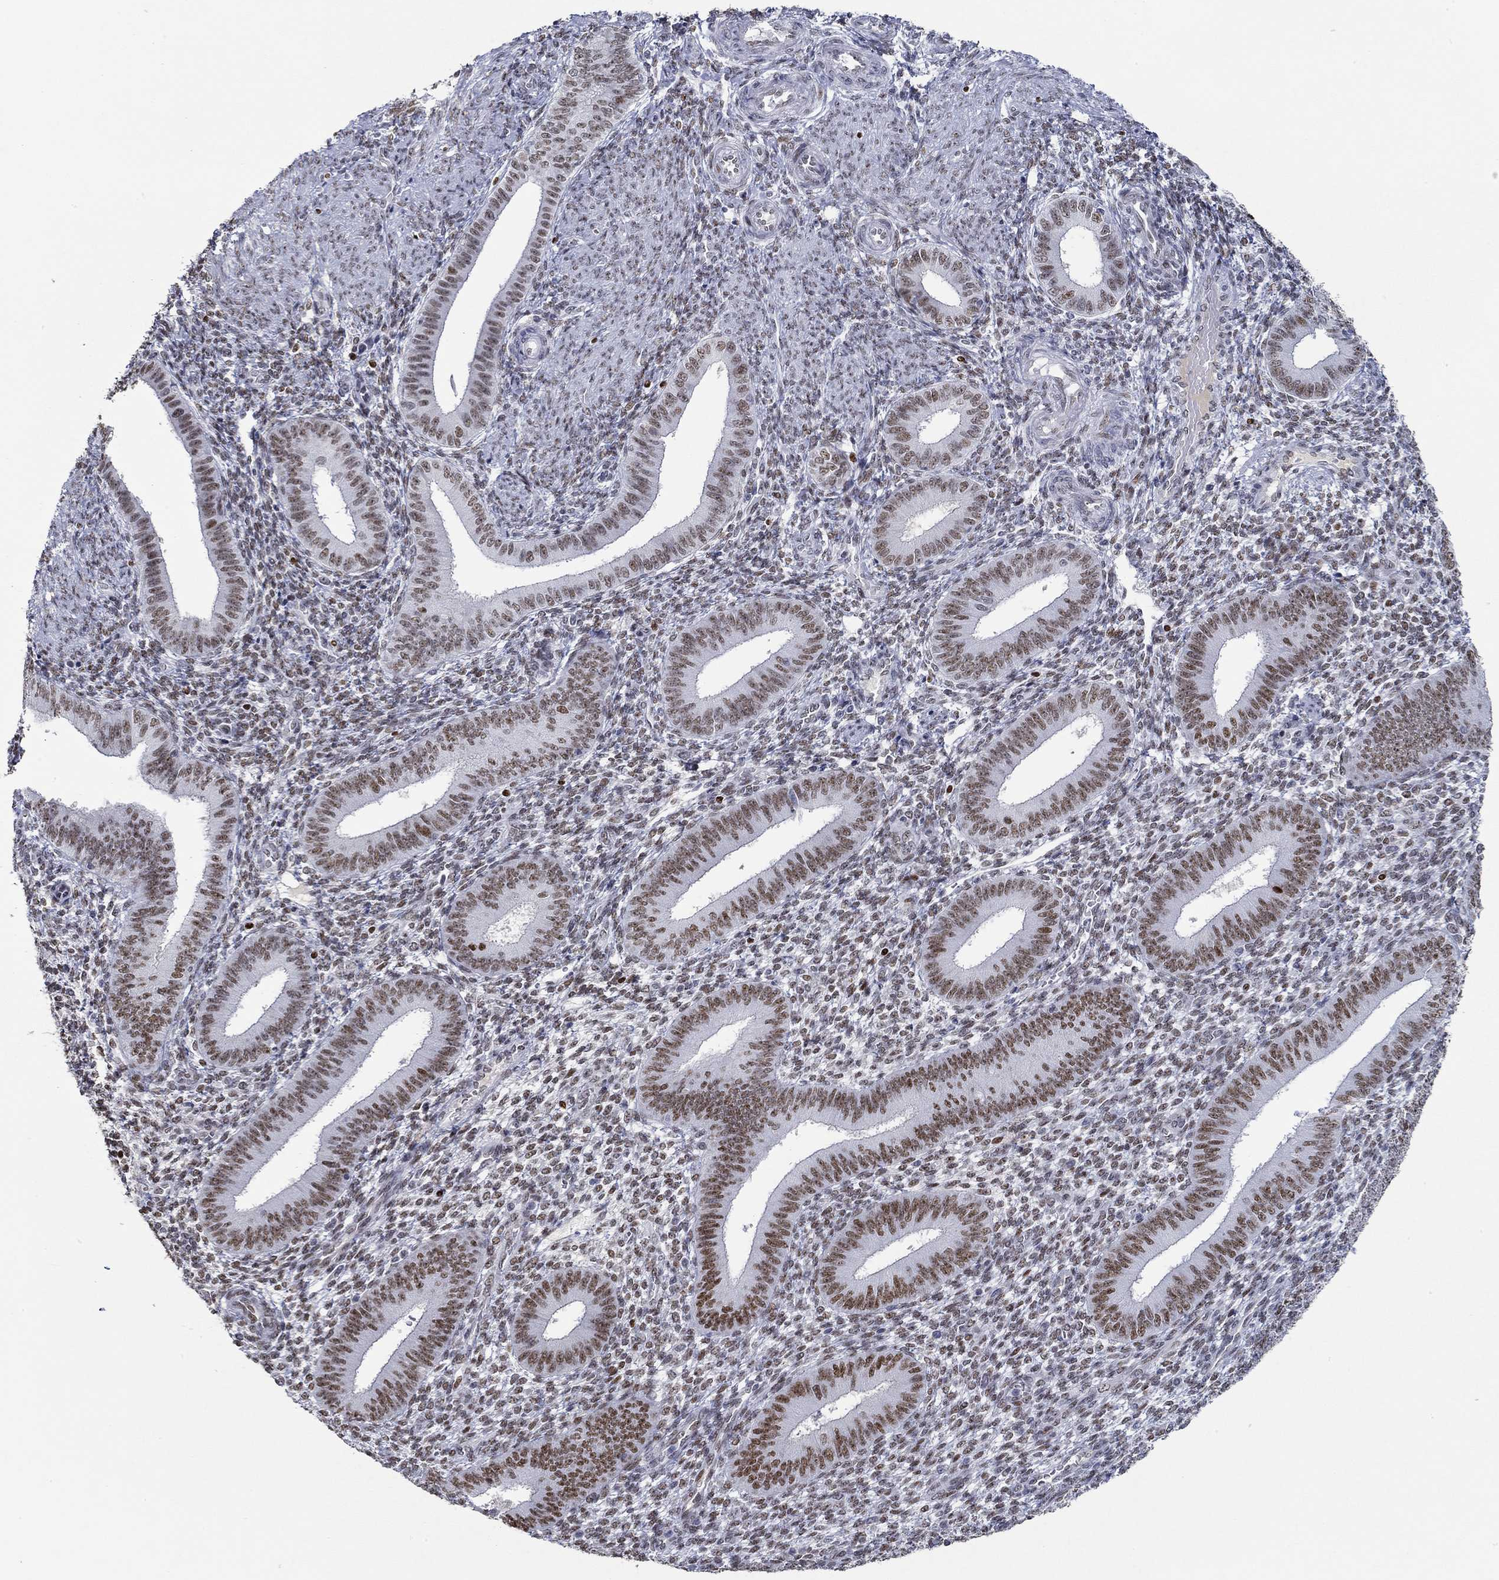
{"staining": {"intensity": "negative", "quantity": "none", "location": "none"}, "tissue": "endometrium", "cell_type": "Cells in endometrial stroma", "image_type": "normal", "snomed": [{"axis": "morphology", "description": "Normal tissue, NOS"}, {"axis": "topography", "description": "Endometrium"}], "caption": "Human endometrium stained for a protein using immunohistochemistry displays no staining in cells in endometrial stroma.", "gene": "GATA2", "patient": {"sex": "female", "age": 39}}